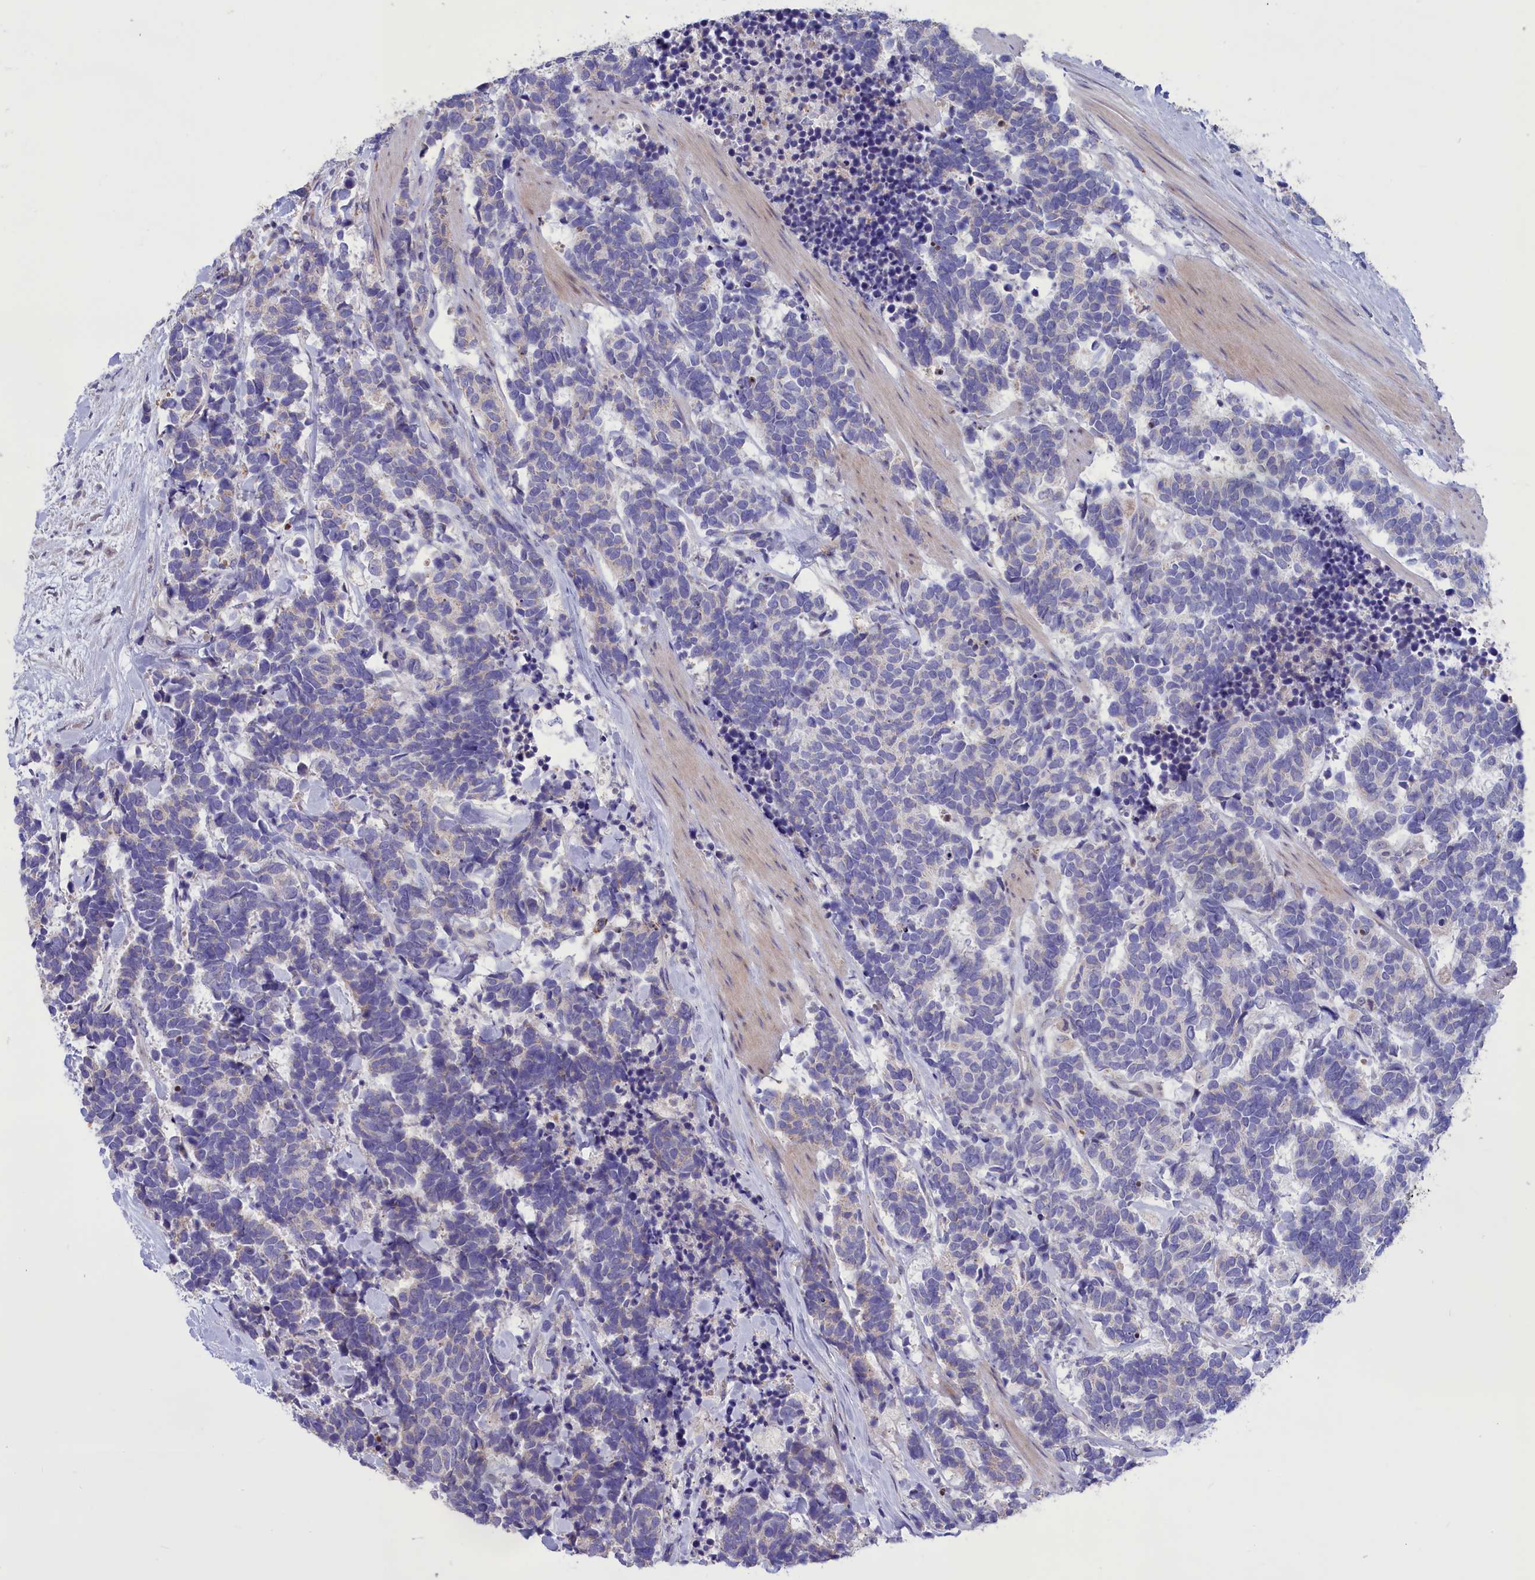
{"staining": {"intensity": "negative", "quantity": "none", "location": "none"}, "tissue": "carcinoid", "cell_type": "Tumor cells", "image_type": "cancer", "snomed": [{"axis": "morphology", "description": "Carcinoma, NOS"}, {"axis": "morphology", "description": "Carcinoid, malignant, NOS"}, {"axis": "topography", "description": "Prostate"}], "caption": "Immunohistochemical staining of carcinoma reveals no significant staining in tumor cells.", "gene": "CYP2U1", "patient": {"sex": "male", "age": 57}}